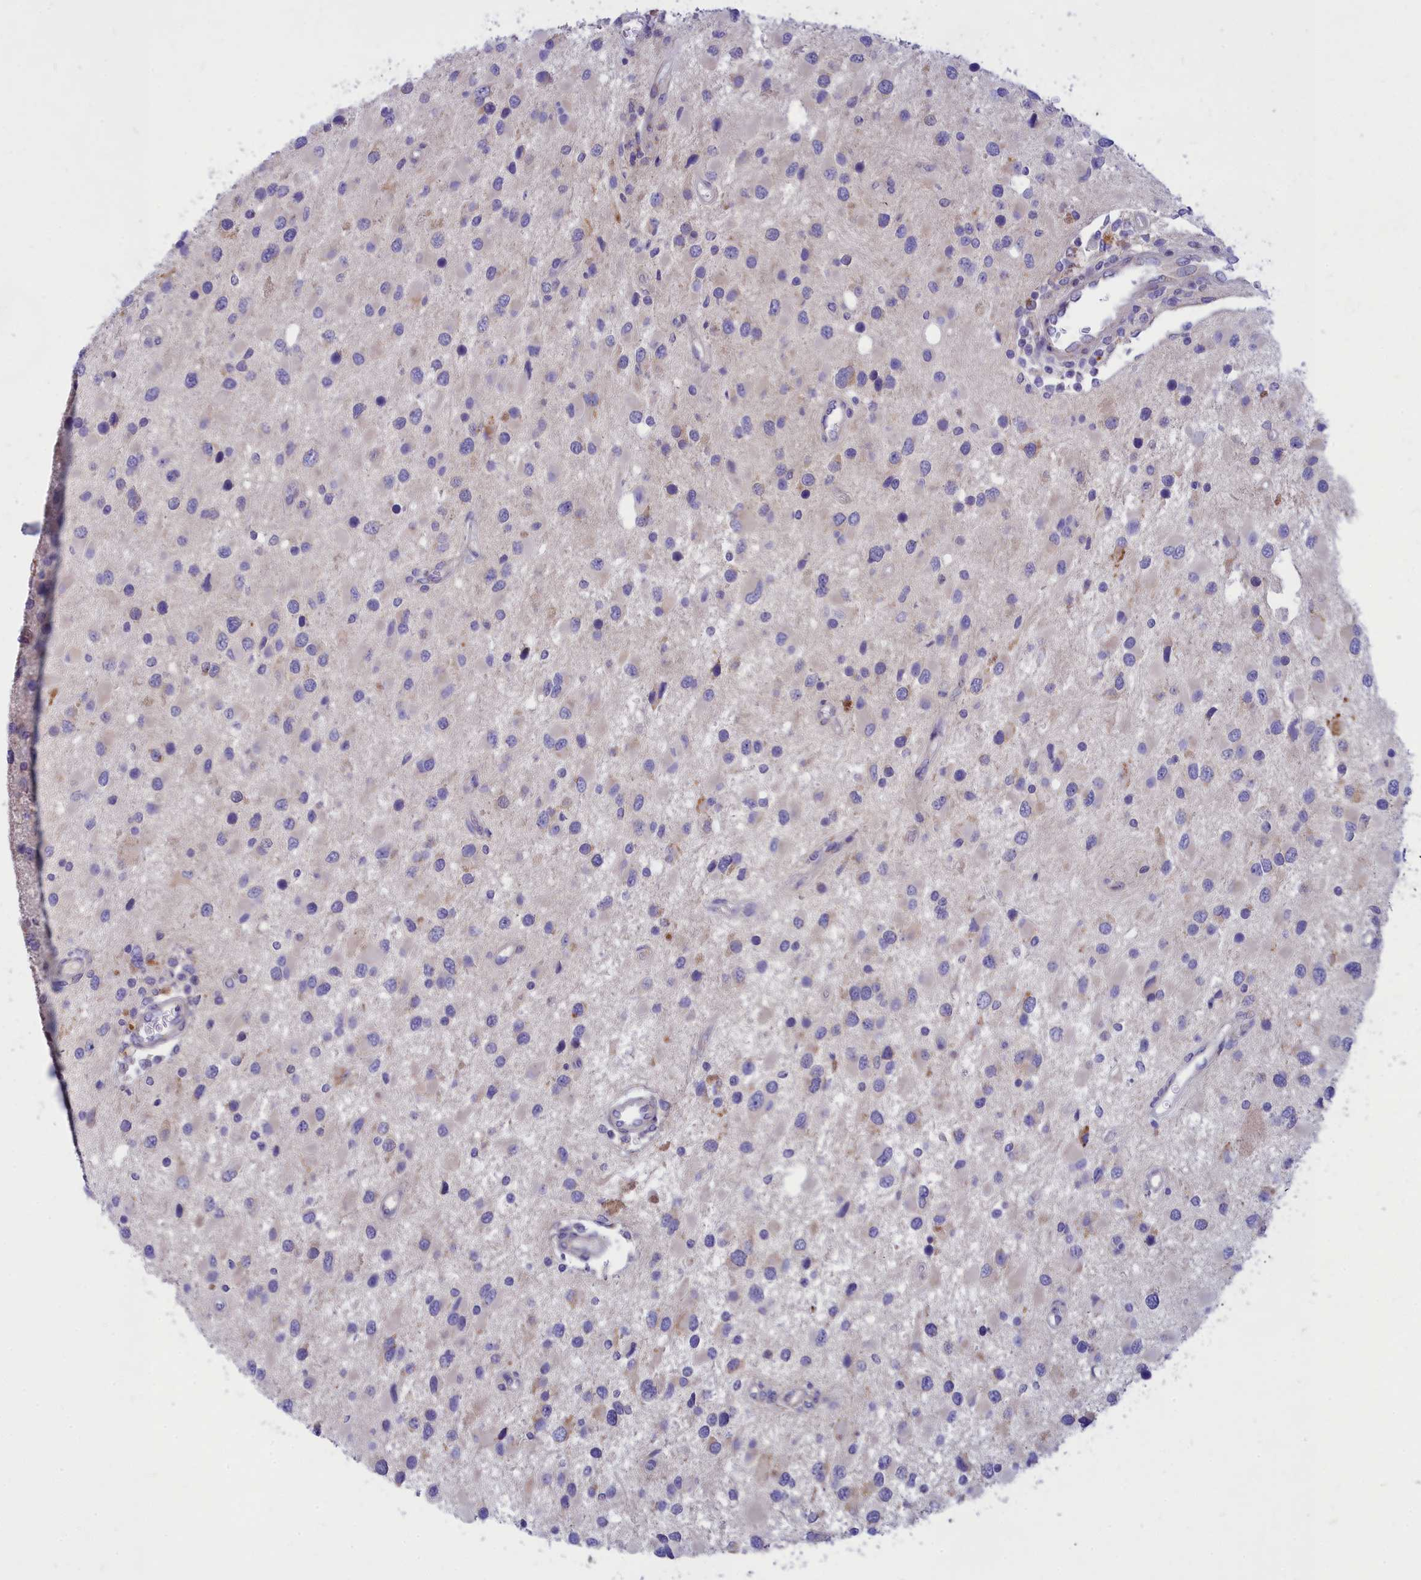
{"staining": {"intensity": "negative", "quantity": "none", "location": "none"}, "tissue": "glioma", "cell_type": "Tumor cells", "image_type": "cancer", "snomed": [{"axis": "morphology", "description": "Glioma, malignant, High grade"}, {"axis": "topography", "description": "Brain"}], "caption": "This is an immunohistochemistry (IHC) histopathology image of human high-grade glioma (malignant). There is no staining in tumor cells.", "gene": "TMEM30B", "patient": {"sex": "male", "age": 53}}